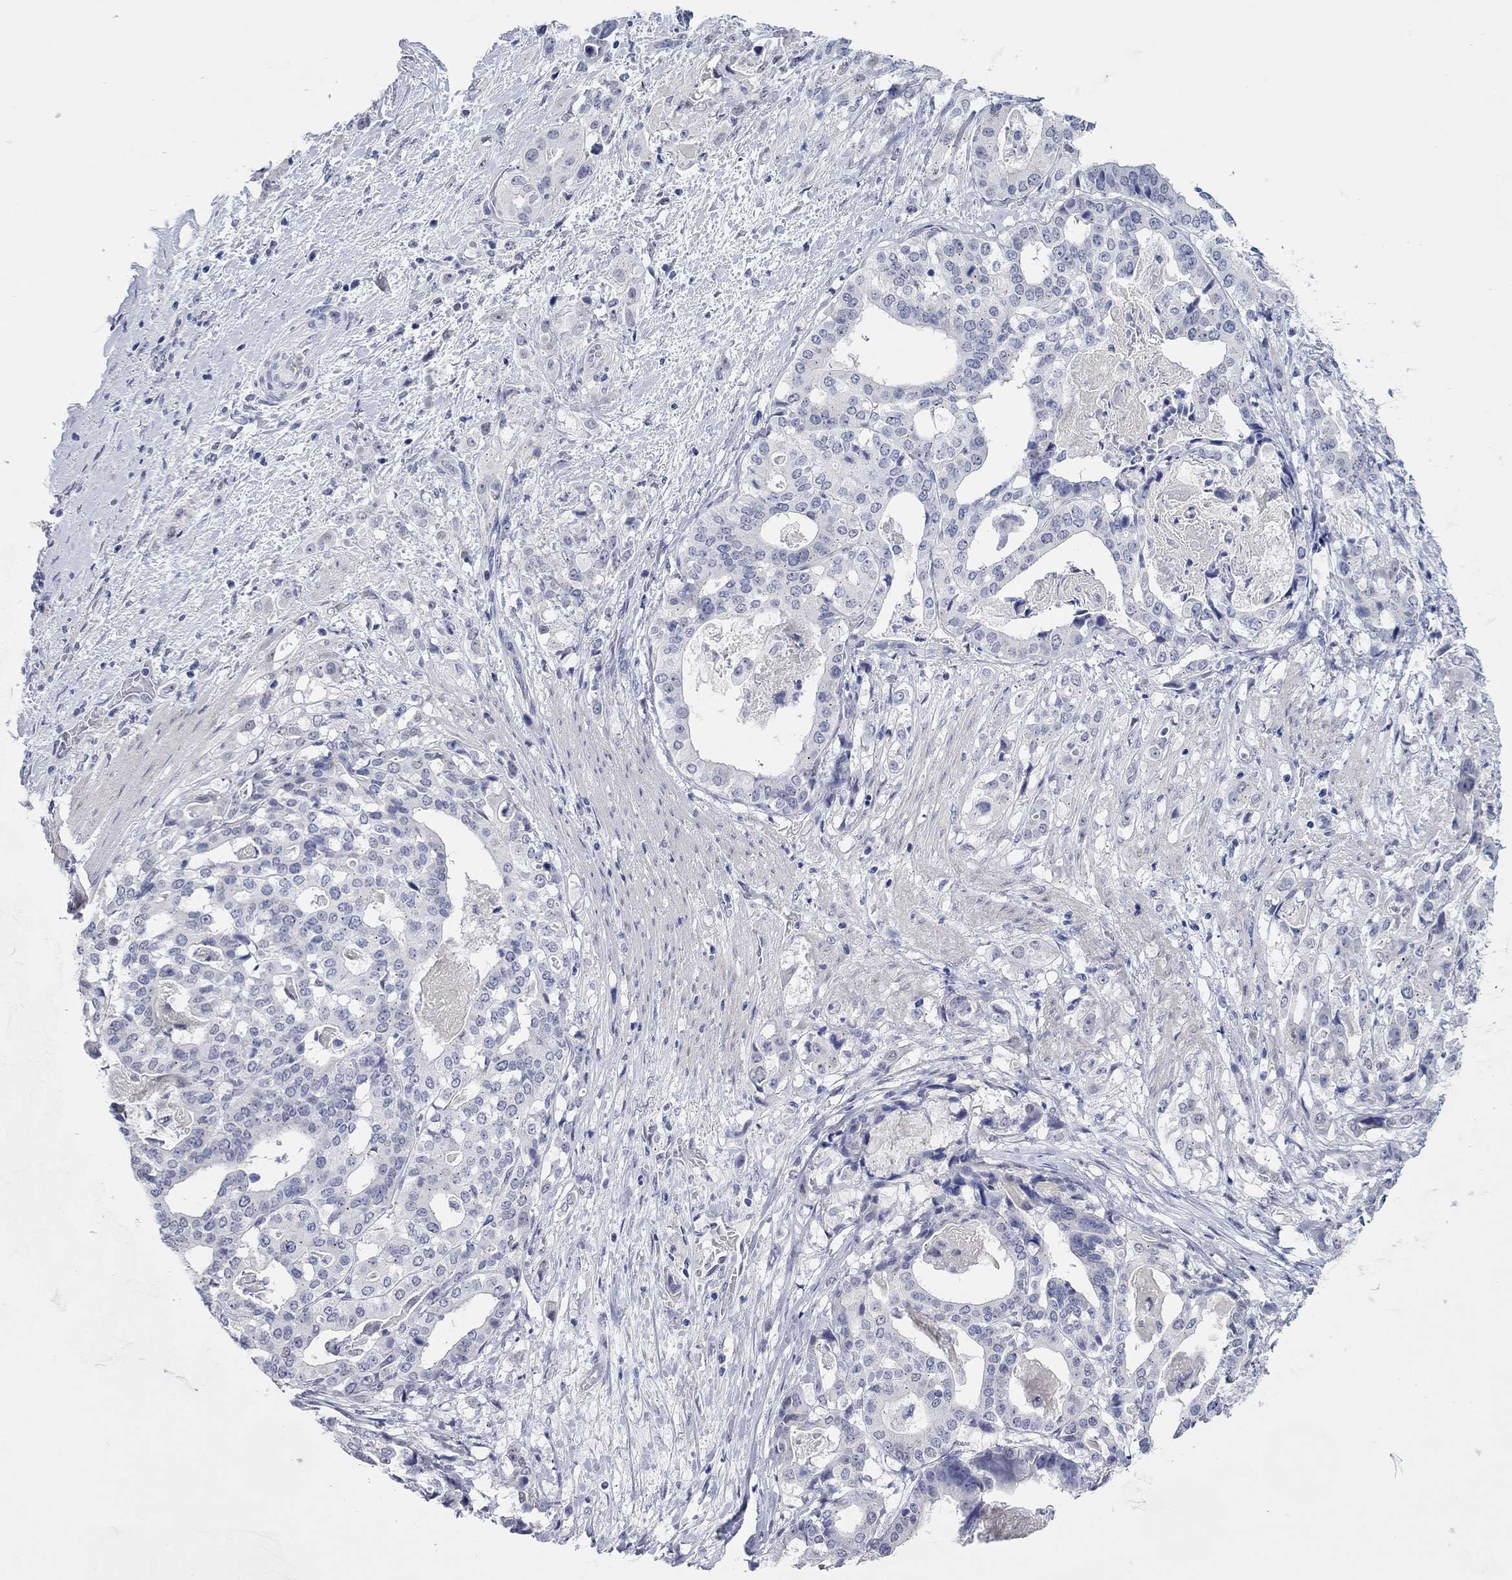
{"staining": {"intensity": "negative", "quantity": "none", "location": "none"}, "tissue": "stomach cancer", "cell_type": "Tumor cells", "image_type": "cancer", "snomed": [{"axis": "morphology", "description": "Adenocarcinoma, NOS"}, {"axis": "topography", "description": "Stomach"}], "caption": "The image reveals no staining of tumor cells in stomach cancer.", "gene": "WASF3", "patient": {"sex": "male", "age": 48}}